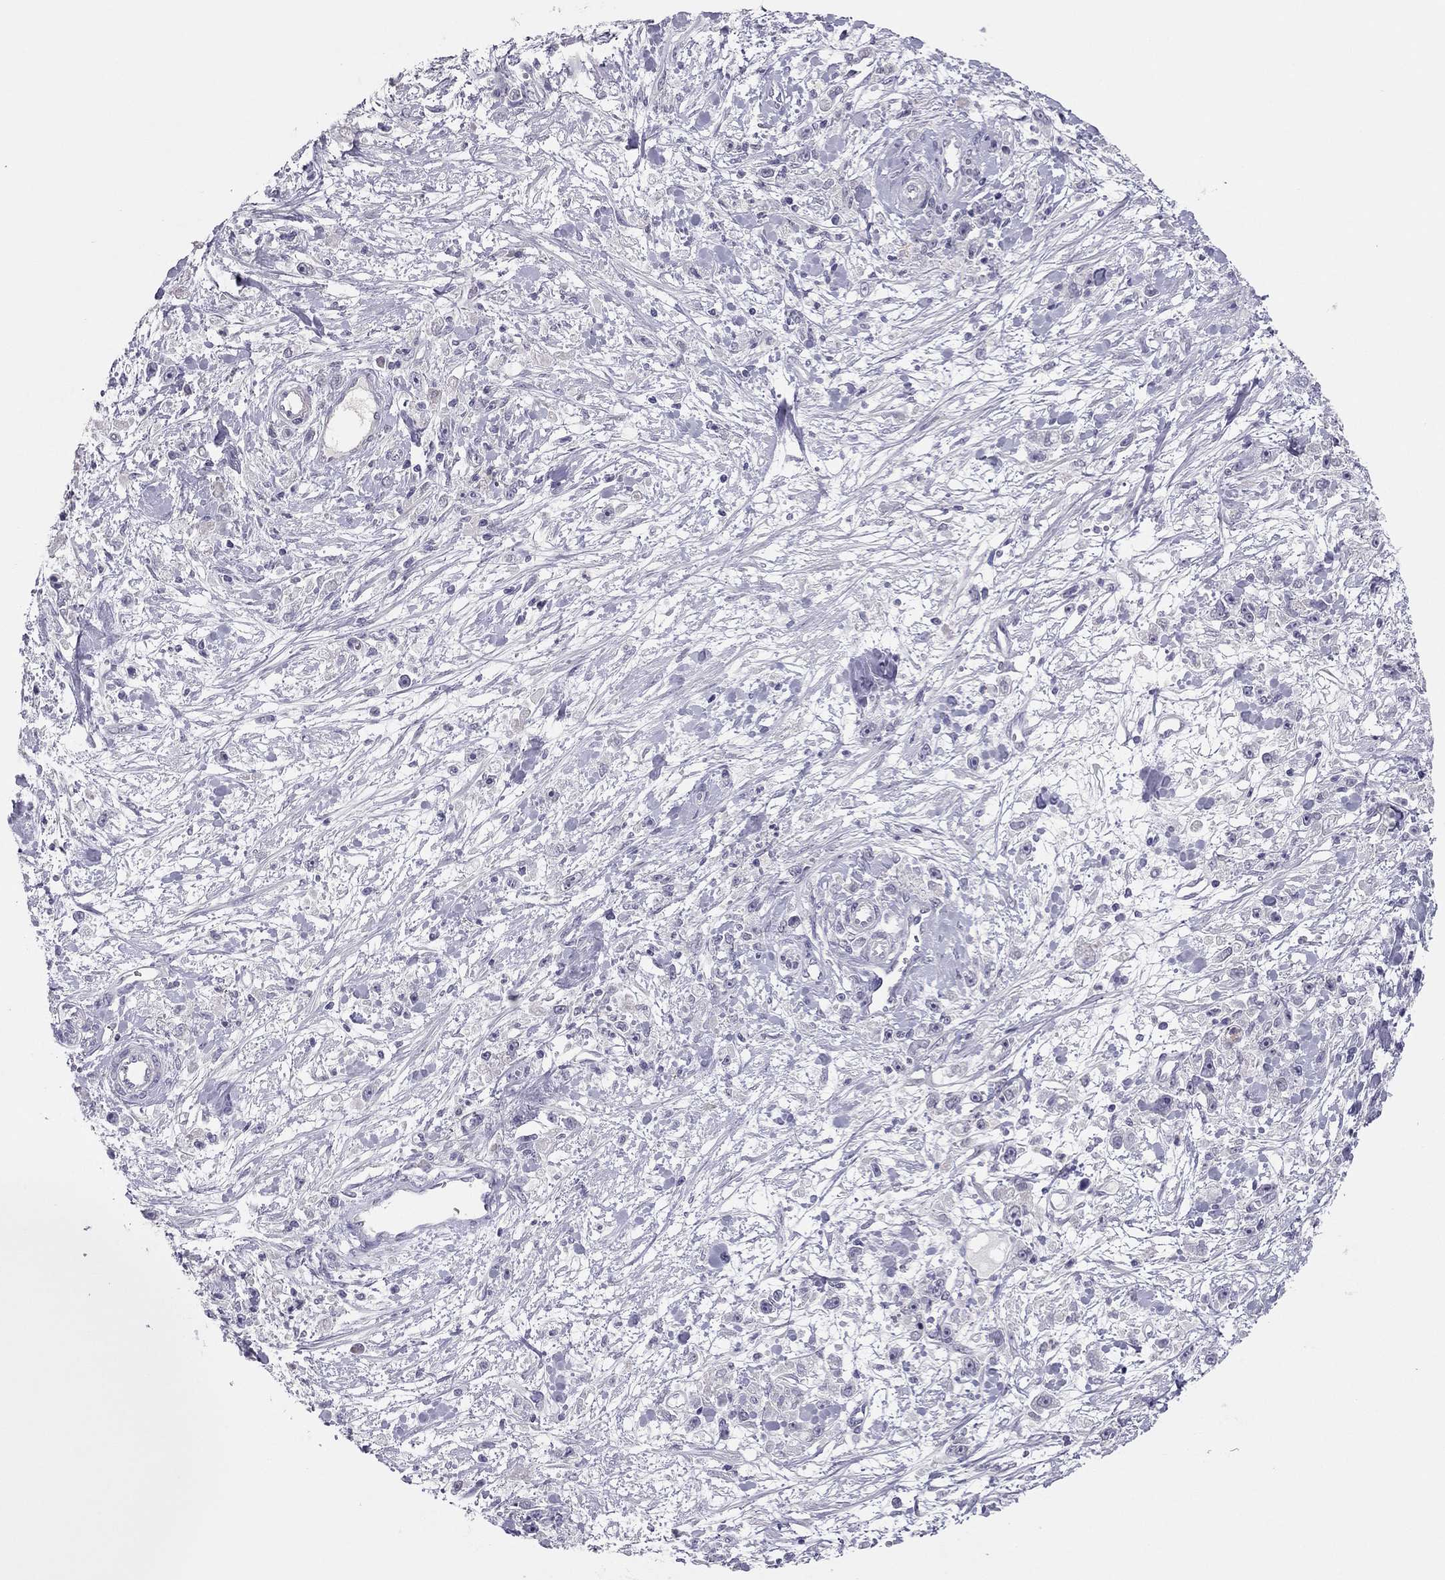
{"staining": {"intensity": "negative", "quantity": "none", "location": "none"}, "tissue": "stomach cancer", "cell_type": "Tumor cells", "image_type": "cancer", "snomed": [{"axis": "morphology", "description": "Adenocarcinoma, NOS"}, {"axis": "topography", "description": "Stomach"}], "caption": "Immunohistochemistry photomicrograph of neoplastic tissue: human stomach cancer (adenocarcinoma) stained with DAB (3,3'-diaminobenzidine) reveals no significant protein positivity in tumor cells.", "gene": "ADORA2A", "patient": {"sex": "female", "age": 59}}